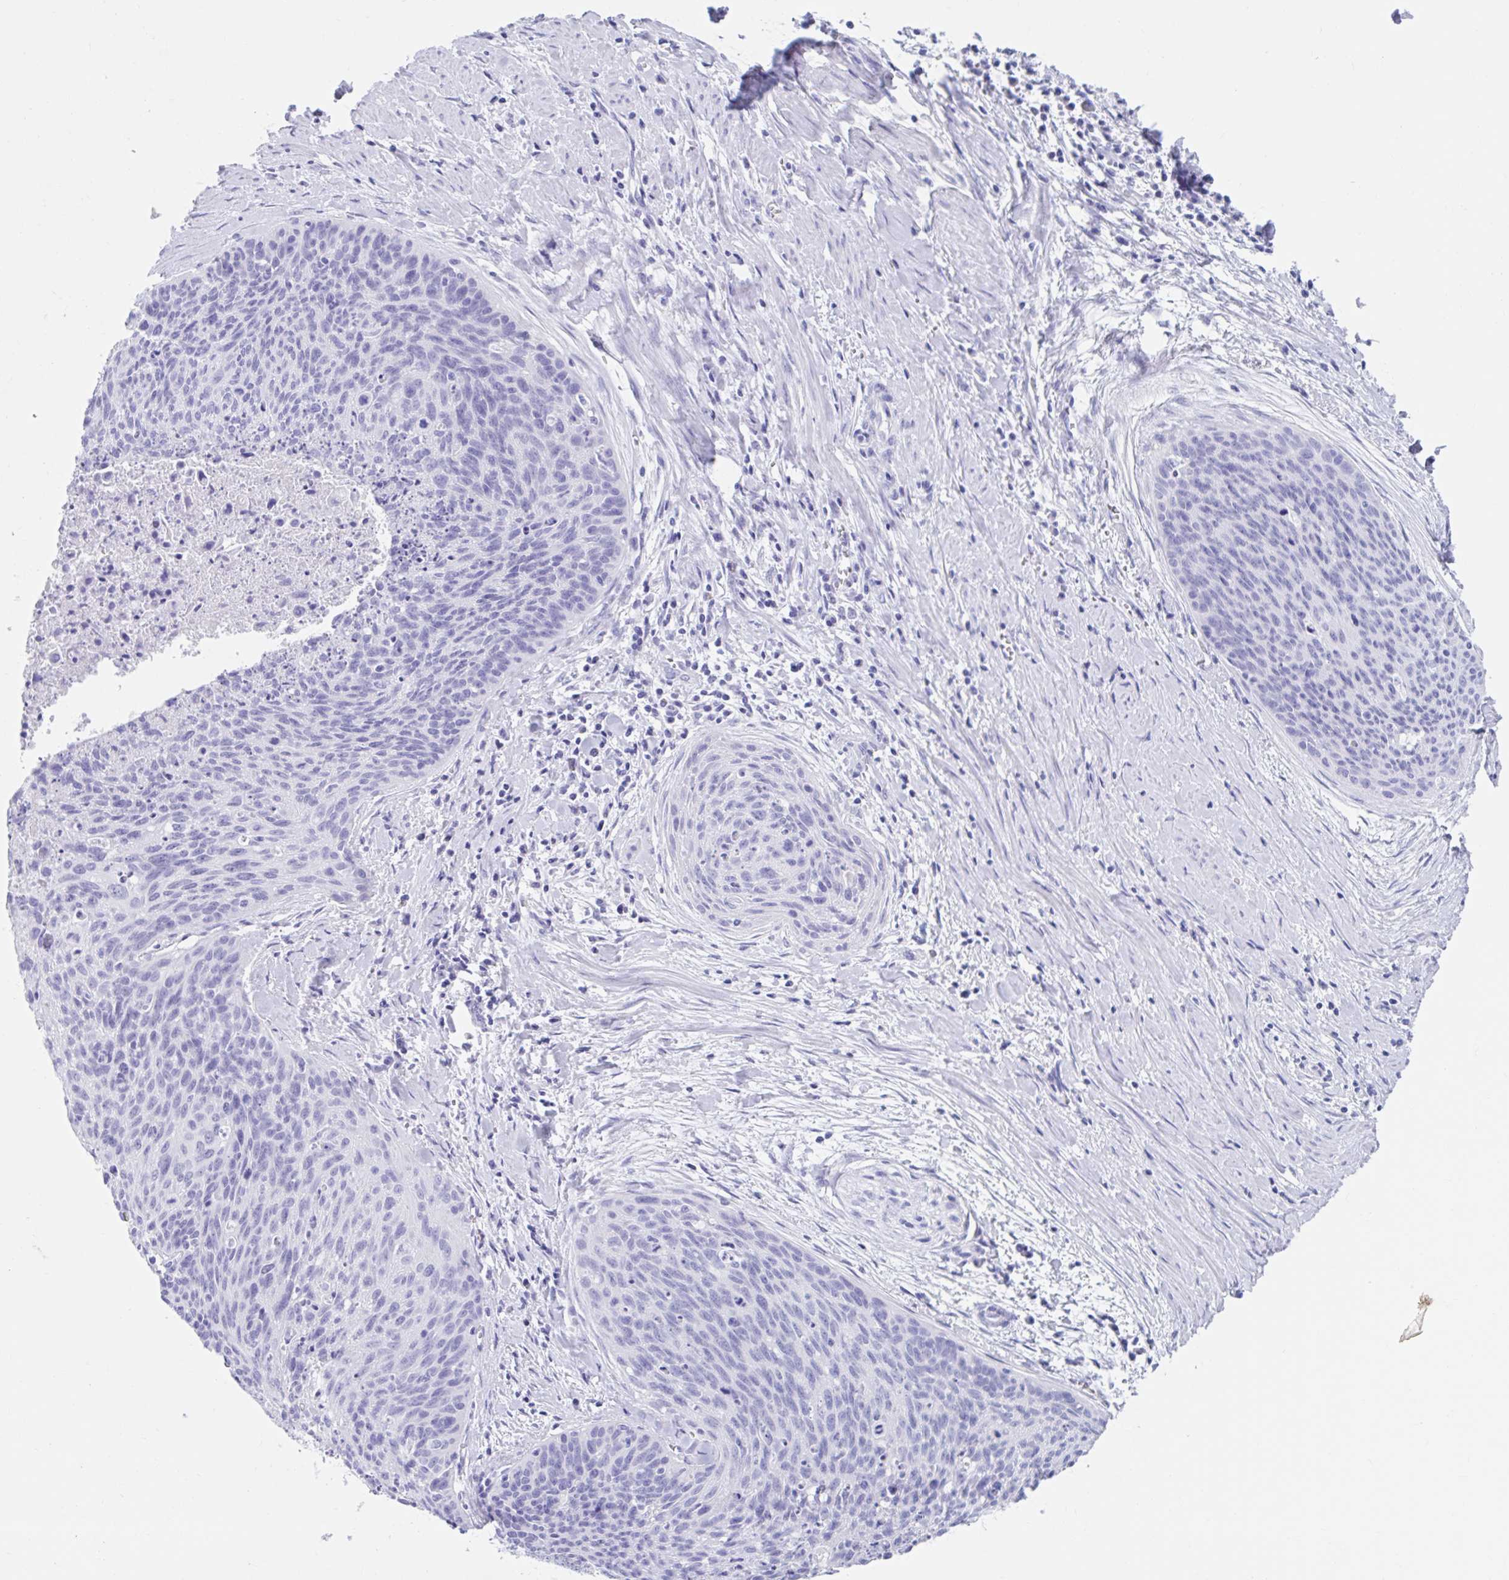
{"staining": {"intensity": "negative", "quantity": "none", "location": "none"}, "tissue": "cervical cancer", "cell_type": "Tumor cells", "image_type": "cancer", "snomed": [{"axis": "morphology", "description": "Squamous cell carcinoma, NOS"}, {"axis": "topography", "description": "Cervix"}], "caption": "A micrograph of human cervical cancer is negative for staining in tumor cells.", "gene": "DPEP3", "patient": {"sex": "female", "age": 55}}